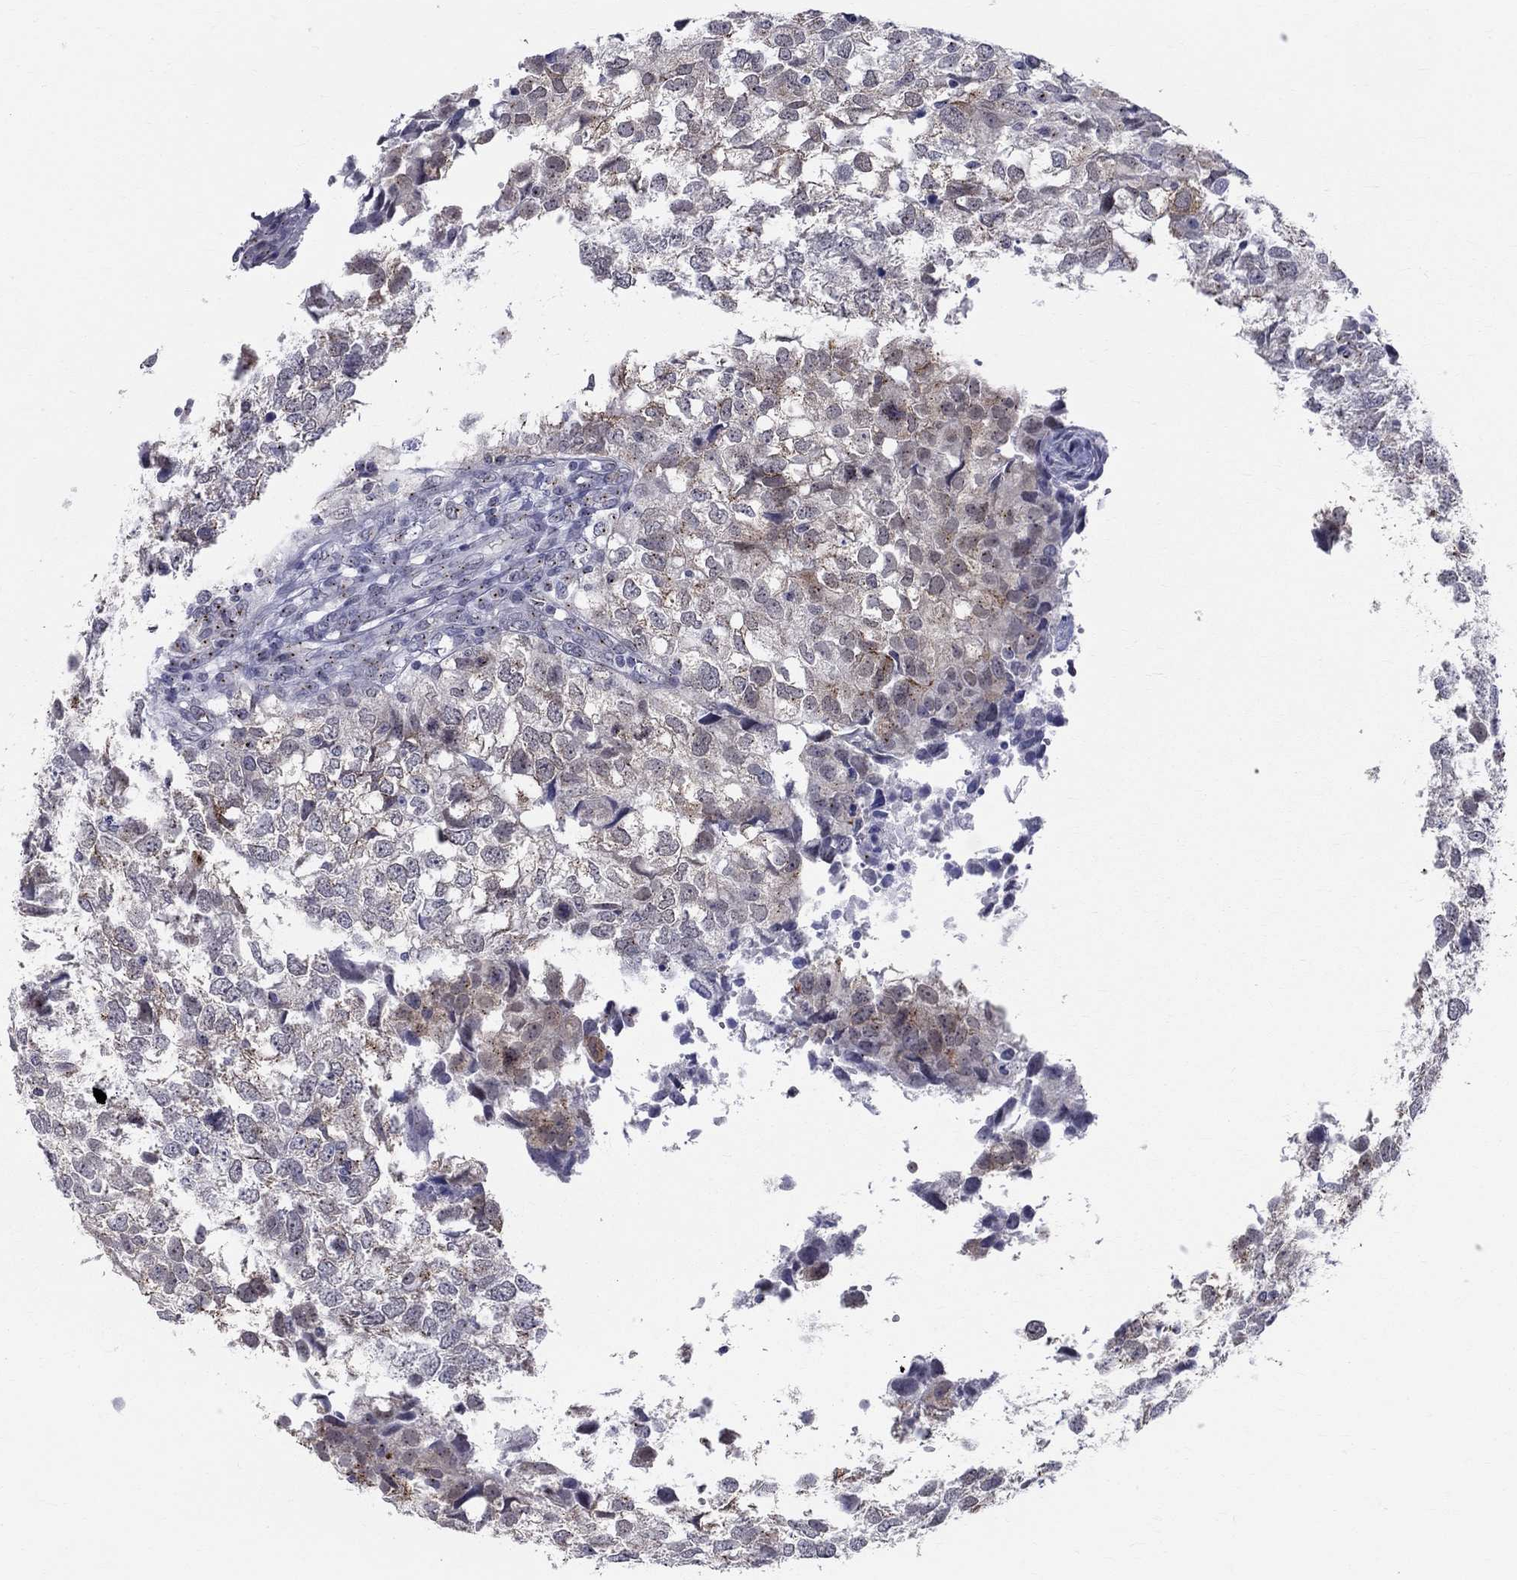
{"staining": {"intensity": "weak", "quantity": "<25%", "location": "cytoplasmic/membranous"}, "tissue": "breast cancer", "cell_type": "Tumor cells", "image_type": "cancer", "snomed": [{"axis": "morphology", "description": "Duct carcinoma"}, {"axis": "topography", "description": "Breast"}], "caption": "Immunohistochemistry (IHC) micrograph of neoplastic tissue: human infiltrating ductal carcinoma (breast) stained with DAB exhibits no significant protein expression in tumor cells. The staining was performed using DAB to visualize the protein expression in brown, while the nuclei were stained in blue with hematoxylin (Magnification: 20x).", "gene": "CEP43", "patient": {"sex": "female", "age": 30}}